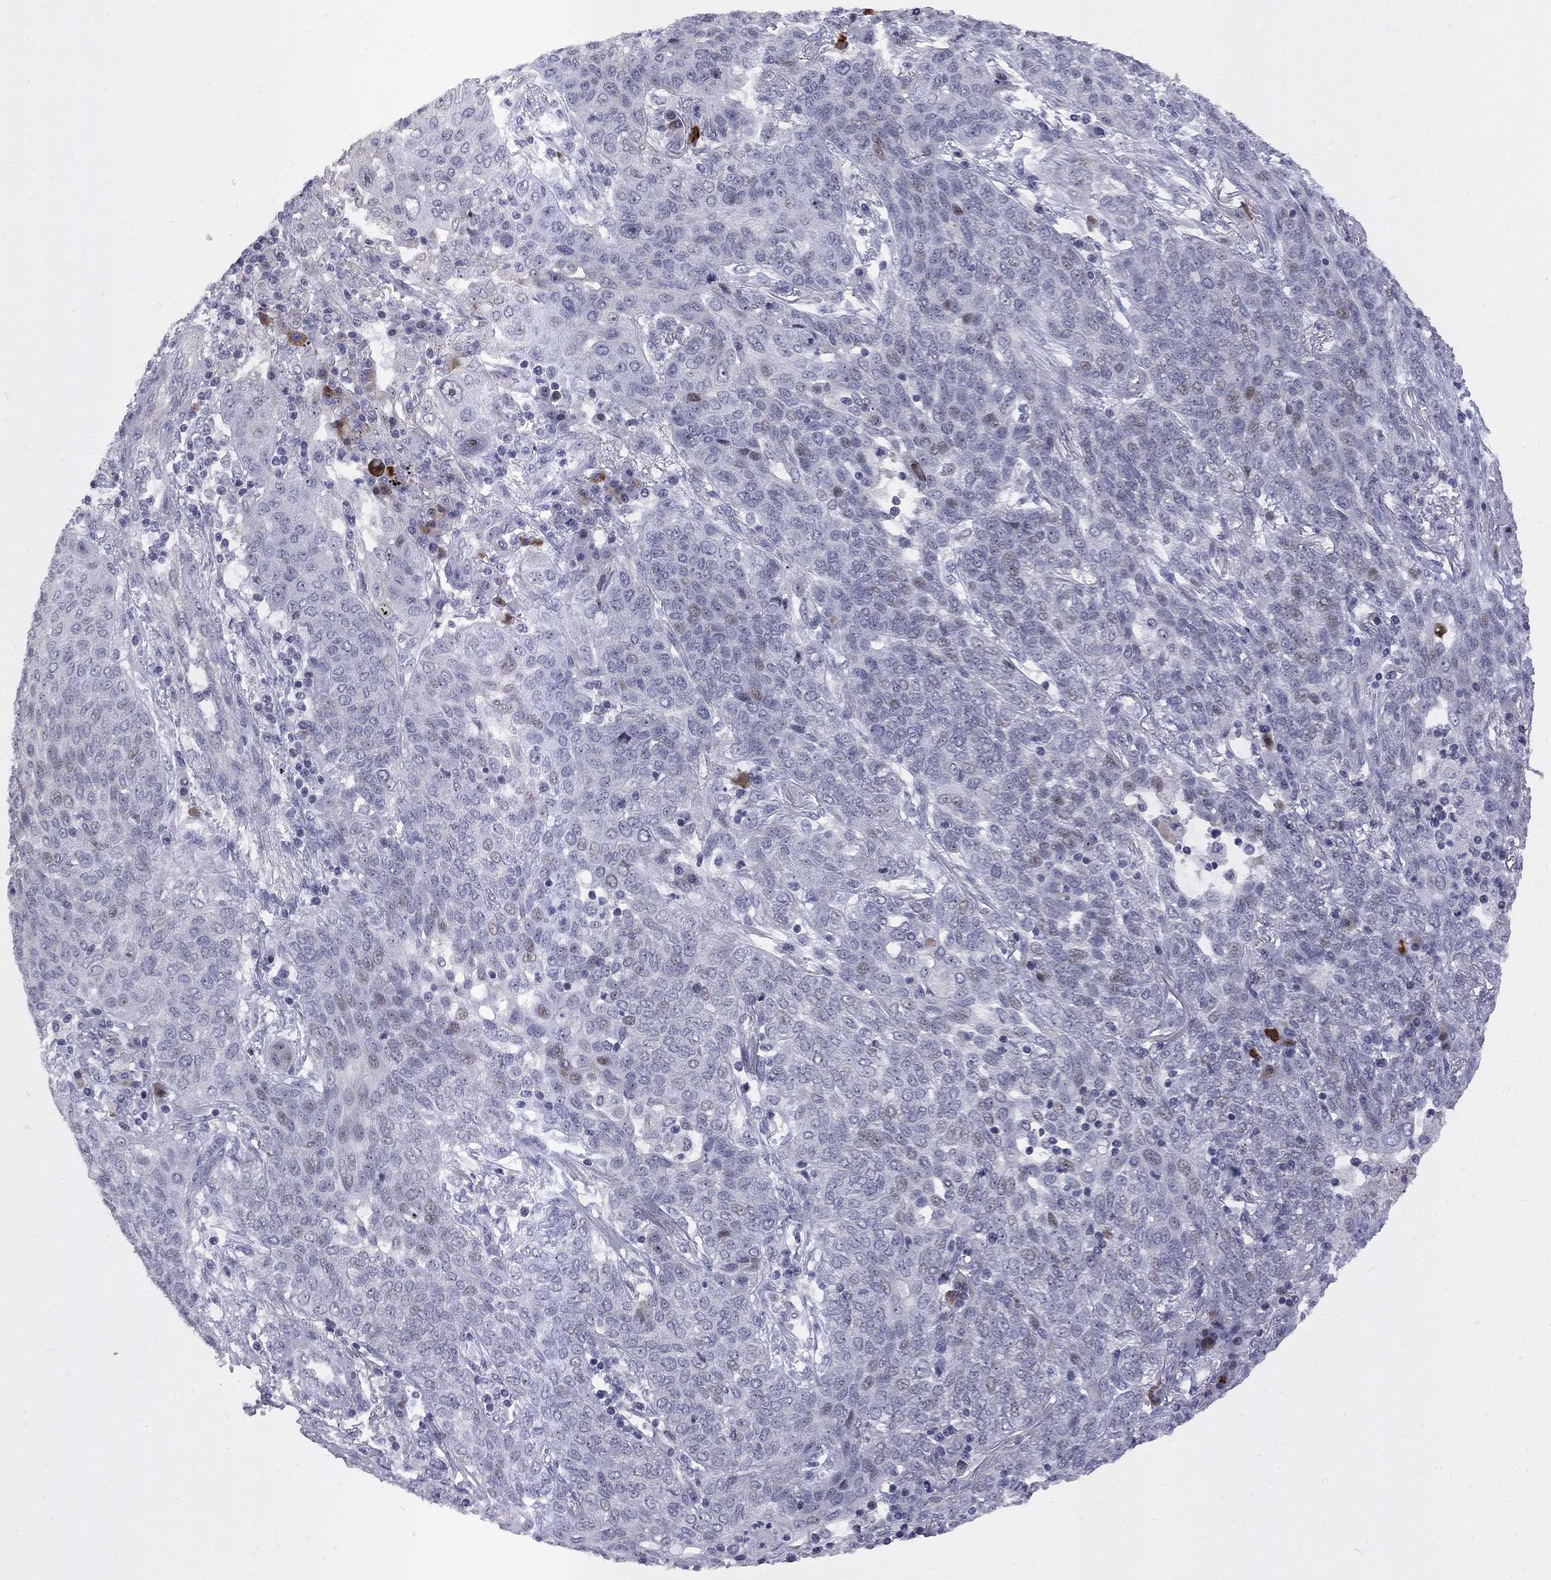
{"staining": {"intensity": "negative", "quantity": "none", "location": "none"}, "tissue": "lung cancer", "cell_type": "Tumor cells", "image_type": "cancer", "snomed": [{"axis": "morphology", "description": "Squamous cell carcinoma, NOS"}, {"axis": "topography", "description": "Lung"}], "caption": "There is no significant expression in tumor cells of lung squamous cell carcinoma.", "gene": "DHX33", "patient": {"sex": "female", "age": 70}}